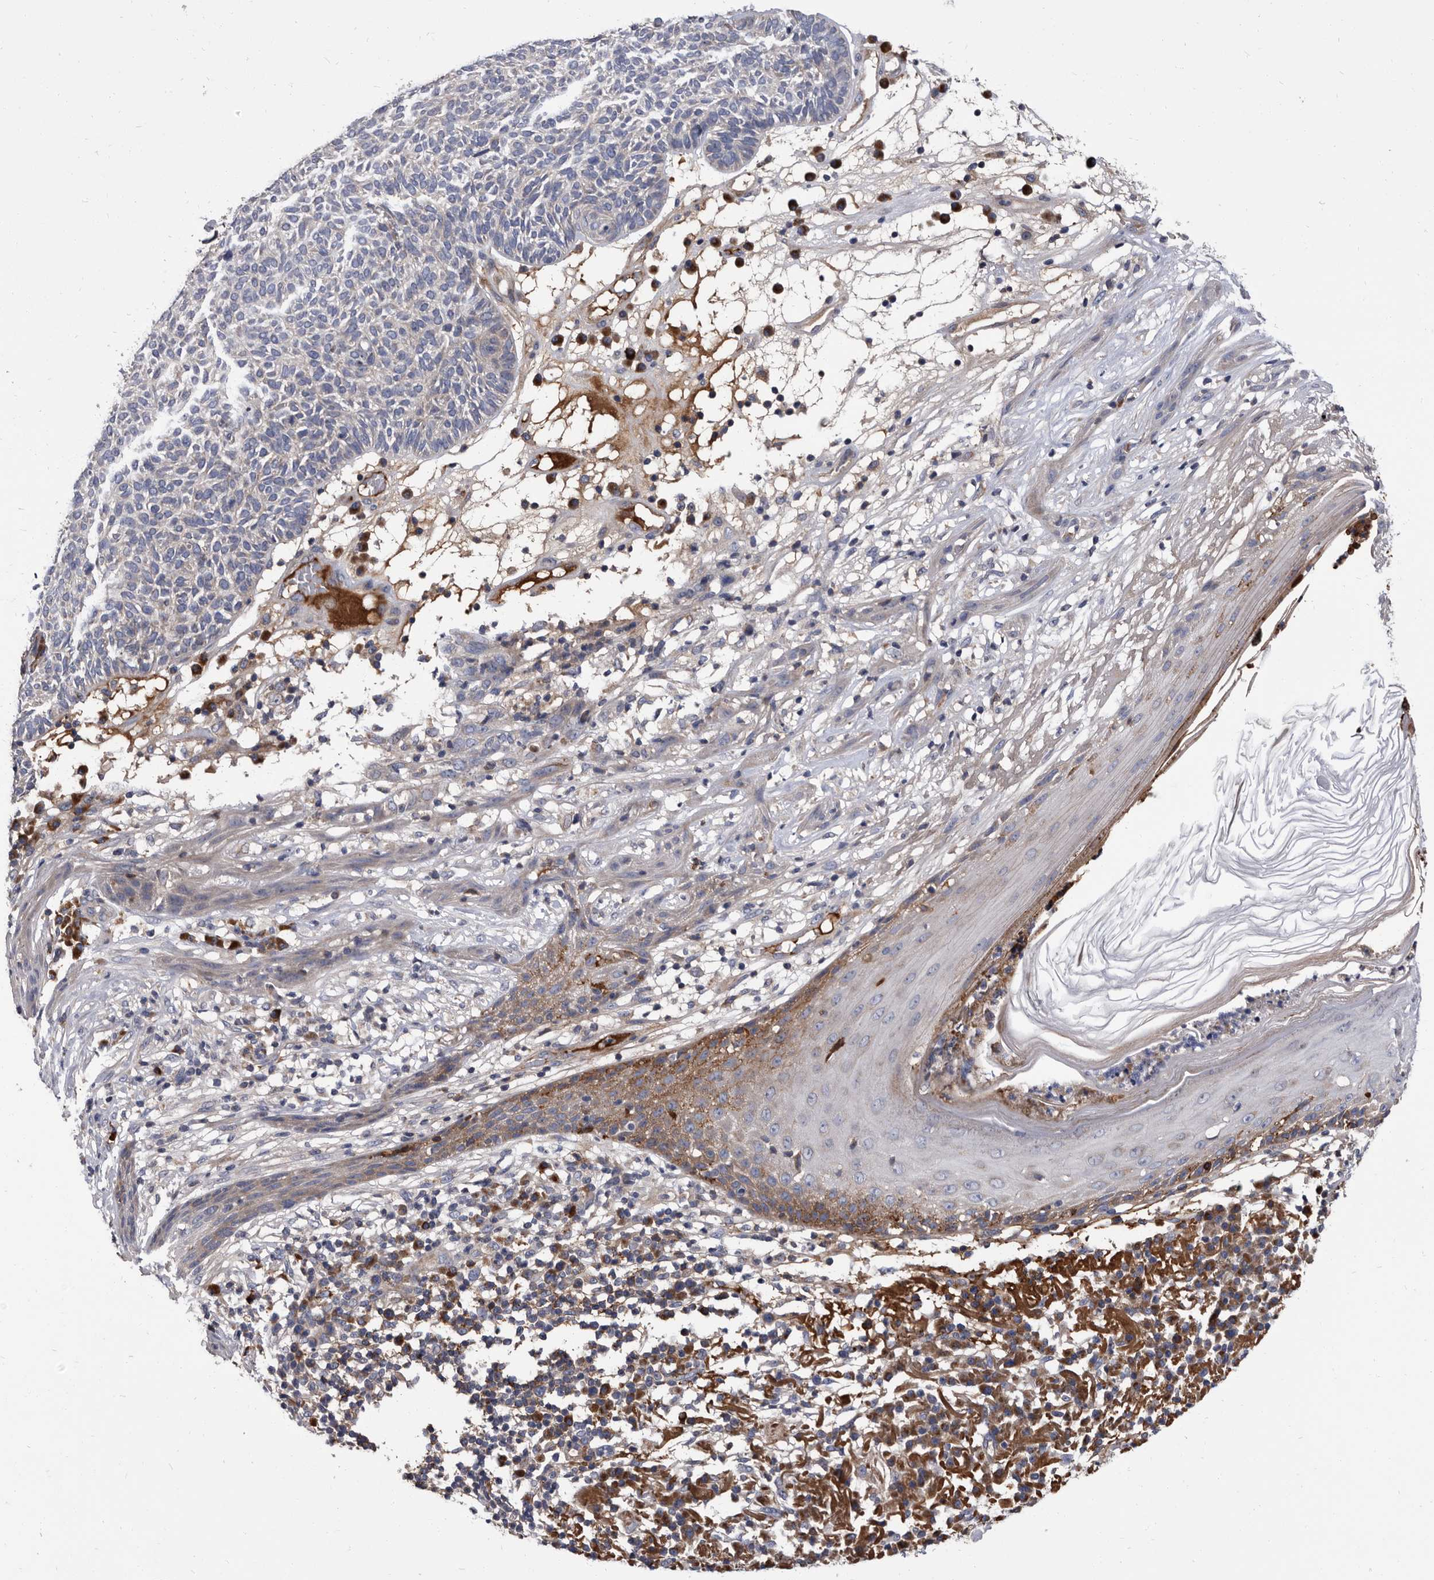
{"staining": {"intensity": "negative", "quantity": "none", "location": "none"}, "tissue": "skin cancer", "cell_type": "Tumor cells", "image_type": "cancer", "snomed": [{"axis": "morphology", "description": "Squamous cell carcinoma, NOS"}, {"axis": "topography", "description": "Skin"}], "caption": "Immunohistochemistry (IHC) of skin squamous cell carcinoma exhibits no positivity in tumor cells.", "gene": "DTNBP1", "patient": {"sex": "female", "age": 90}}